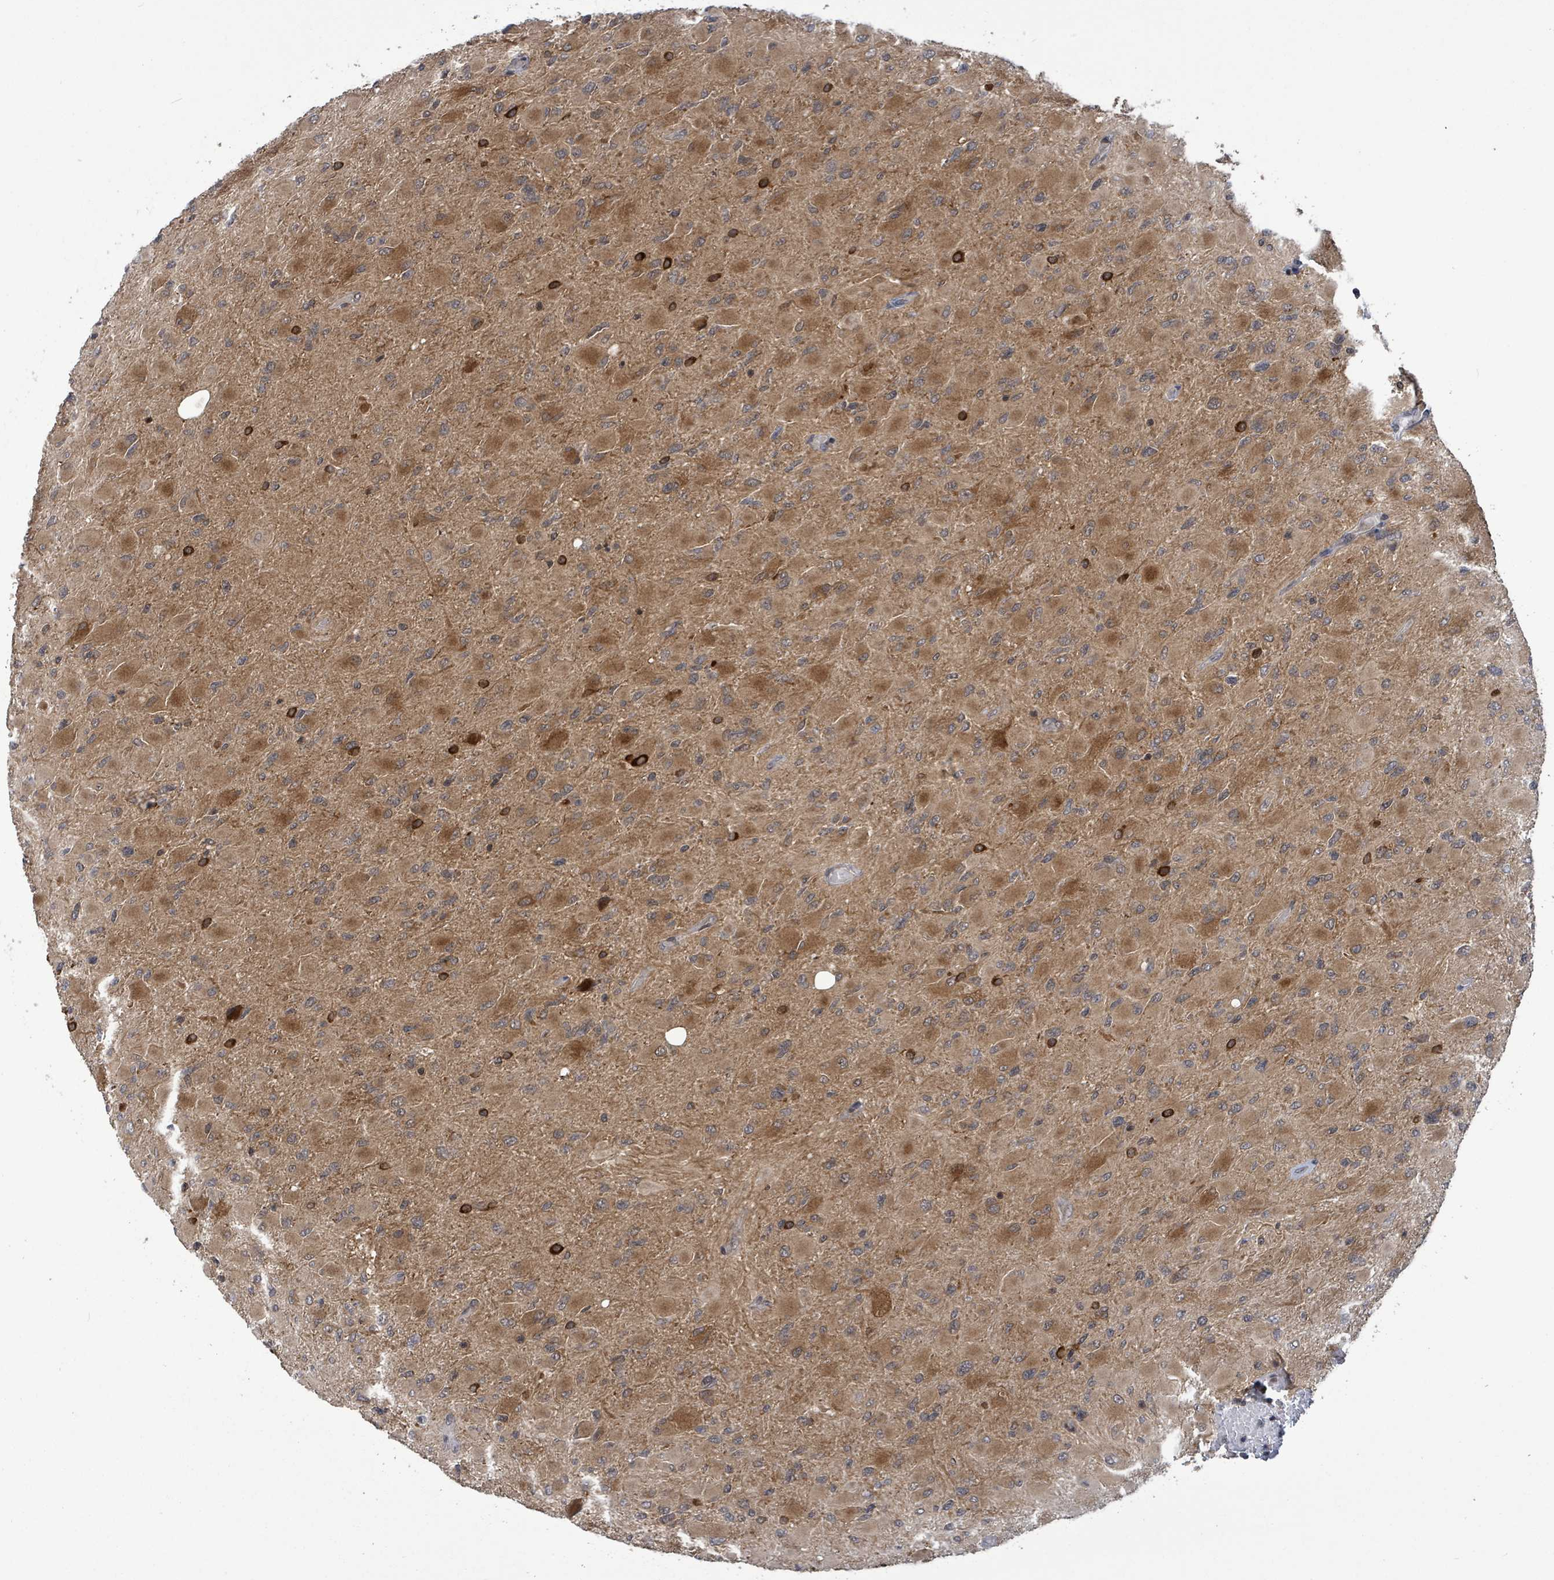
{"staining": {"intensity": "moderate", "quantity": "25%-75%", "location": "cytoplasmic/membranous"}, "tissue": "glioma", "cell_type": "Tumor cells", "image_type": "cancer", "snomed": [{"axis": "morphology", "description": "Glioma, malignant, High grade"}, {"axis": "topography", "description": "Cerebral cortex"}], "caption": "Protein staining by immunohistochemistry (IHC) exhibits moderate cytoplasmic/membranous staining in about 25%-75% of tumor cells in glioma.", "gene": "FBXO6", "patient": {"sex": "female", "age": 36}}